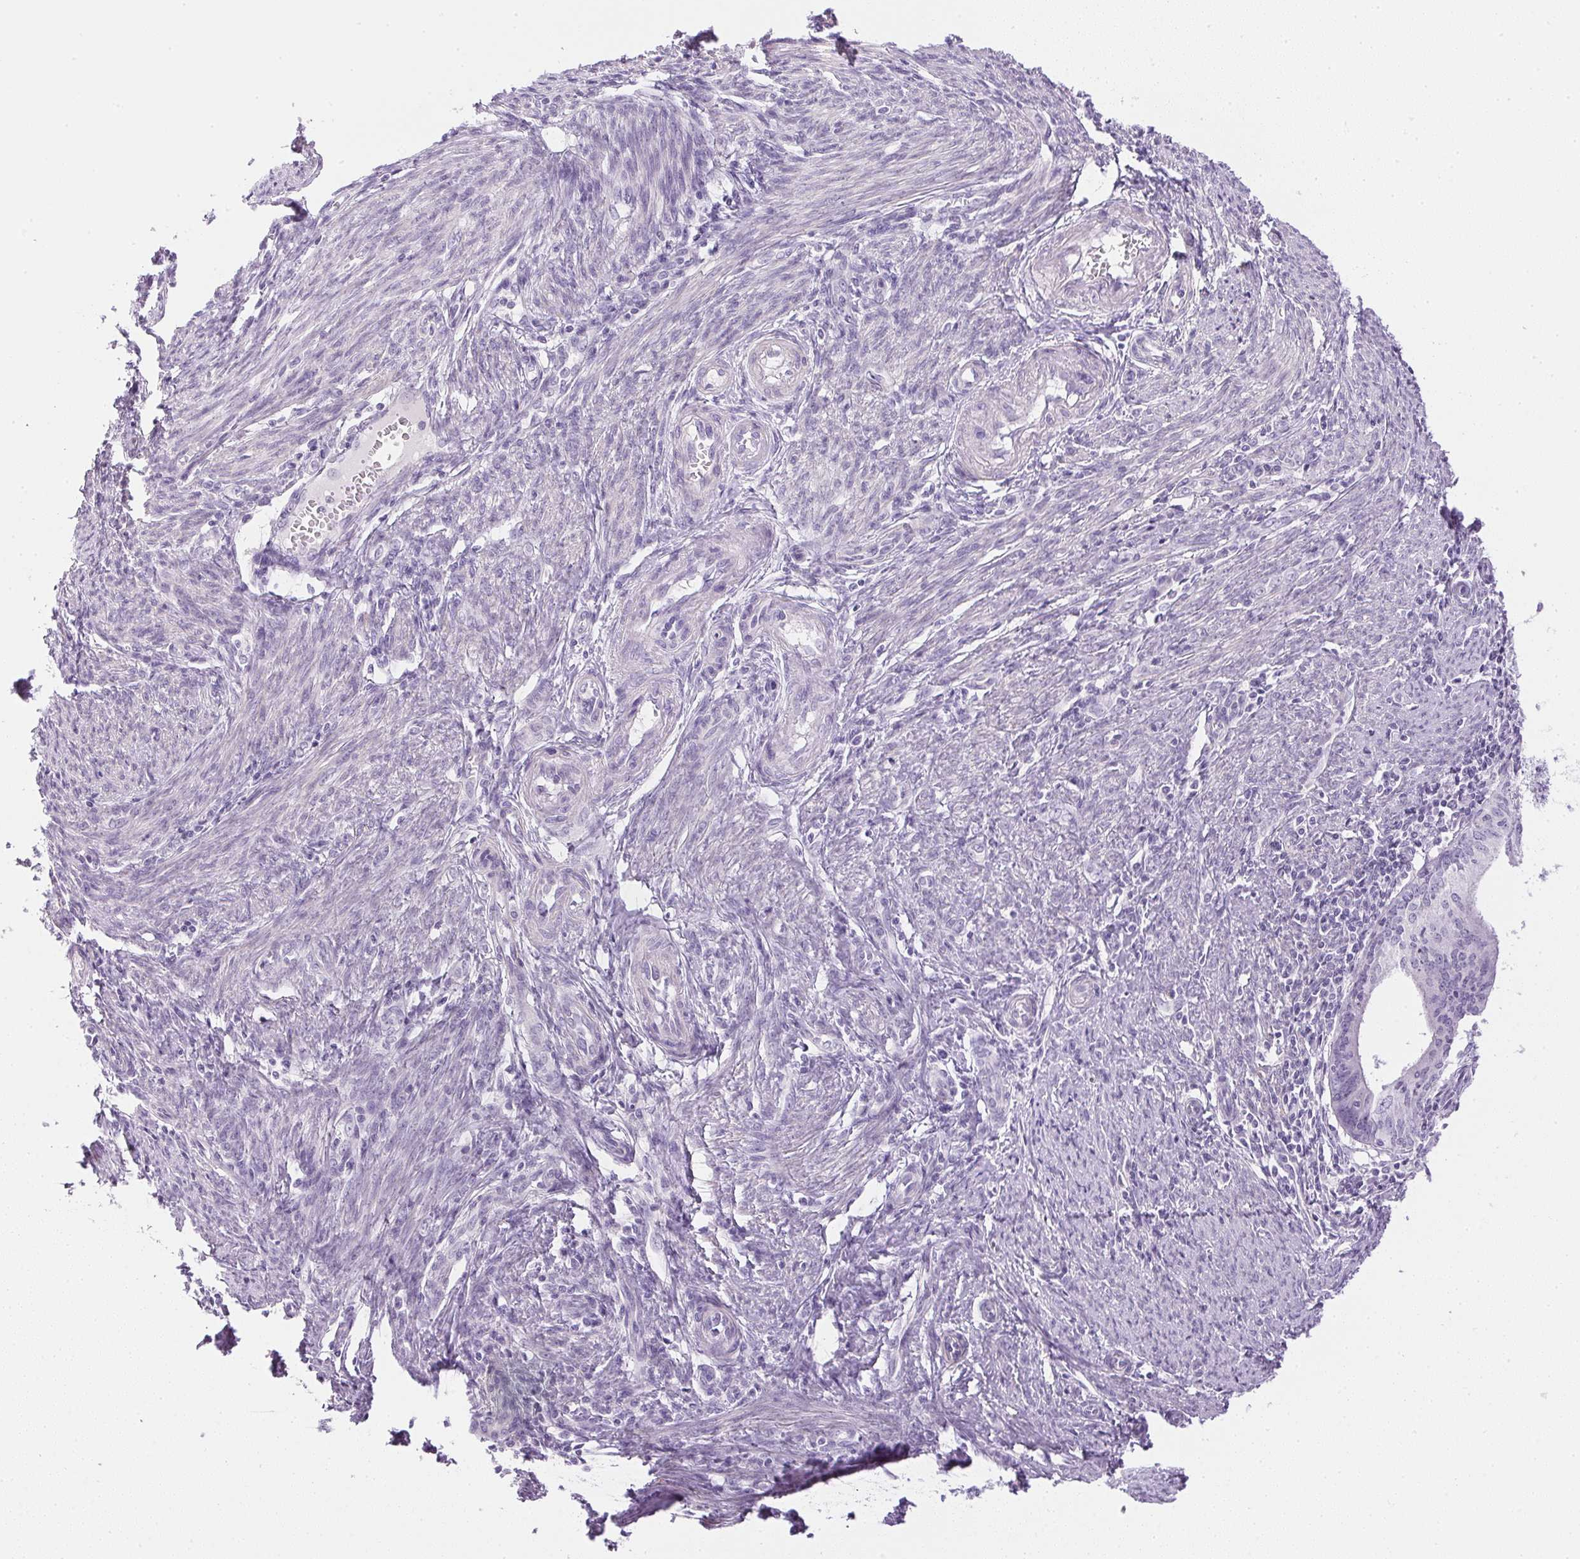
{"staining": {"intensity": "negative", "quantity": "none", "location": "none"}, "tissue": "endometrial cancer", "cell_type": "Tumor cells", "image_type": "cancer", "snomed": [{"axis": "morphology", "description": "Adenocarcinoma, NOS"}, {"axis": "topography", "description": "Endometrium"}], "caption": "Tumor cells show no significant protein positivity in endometrial cancer (adenocarcinoma).", "gene": "CTRL", "patient": {"sex": "female", "age": 60}}